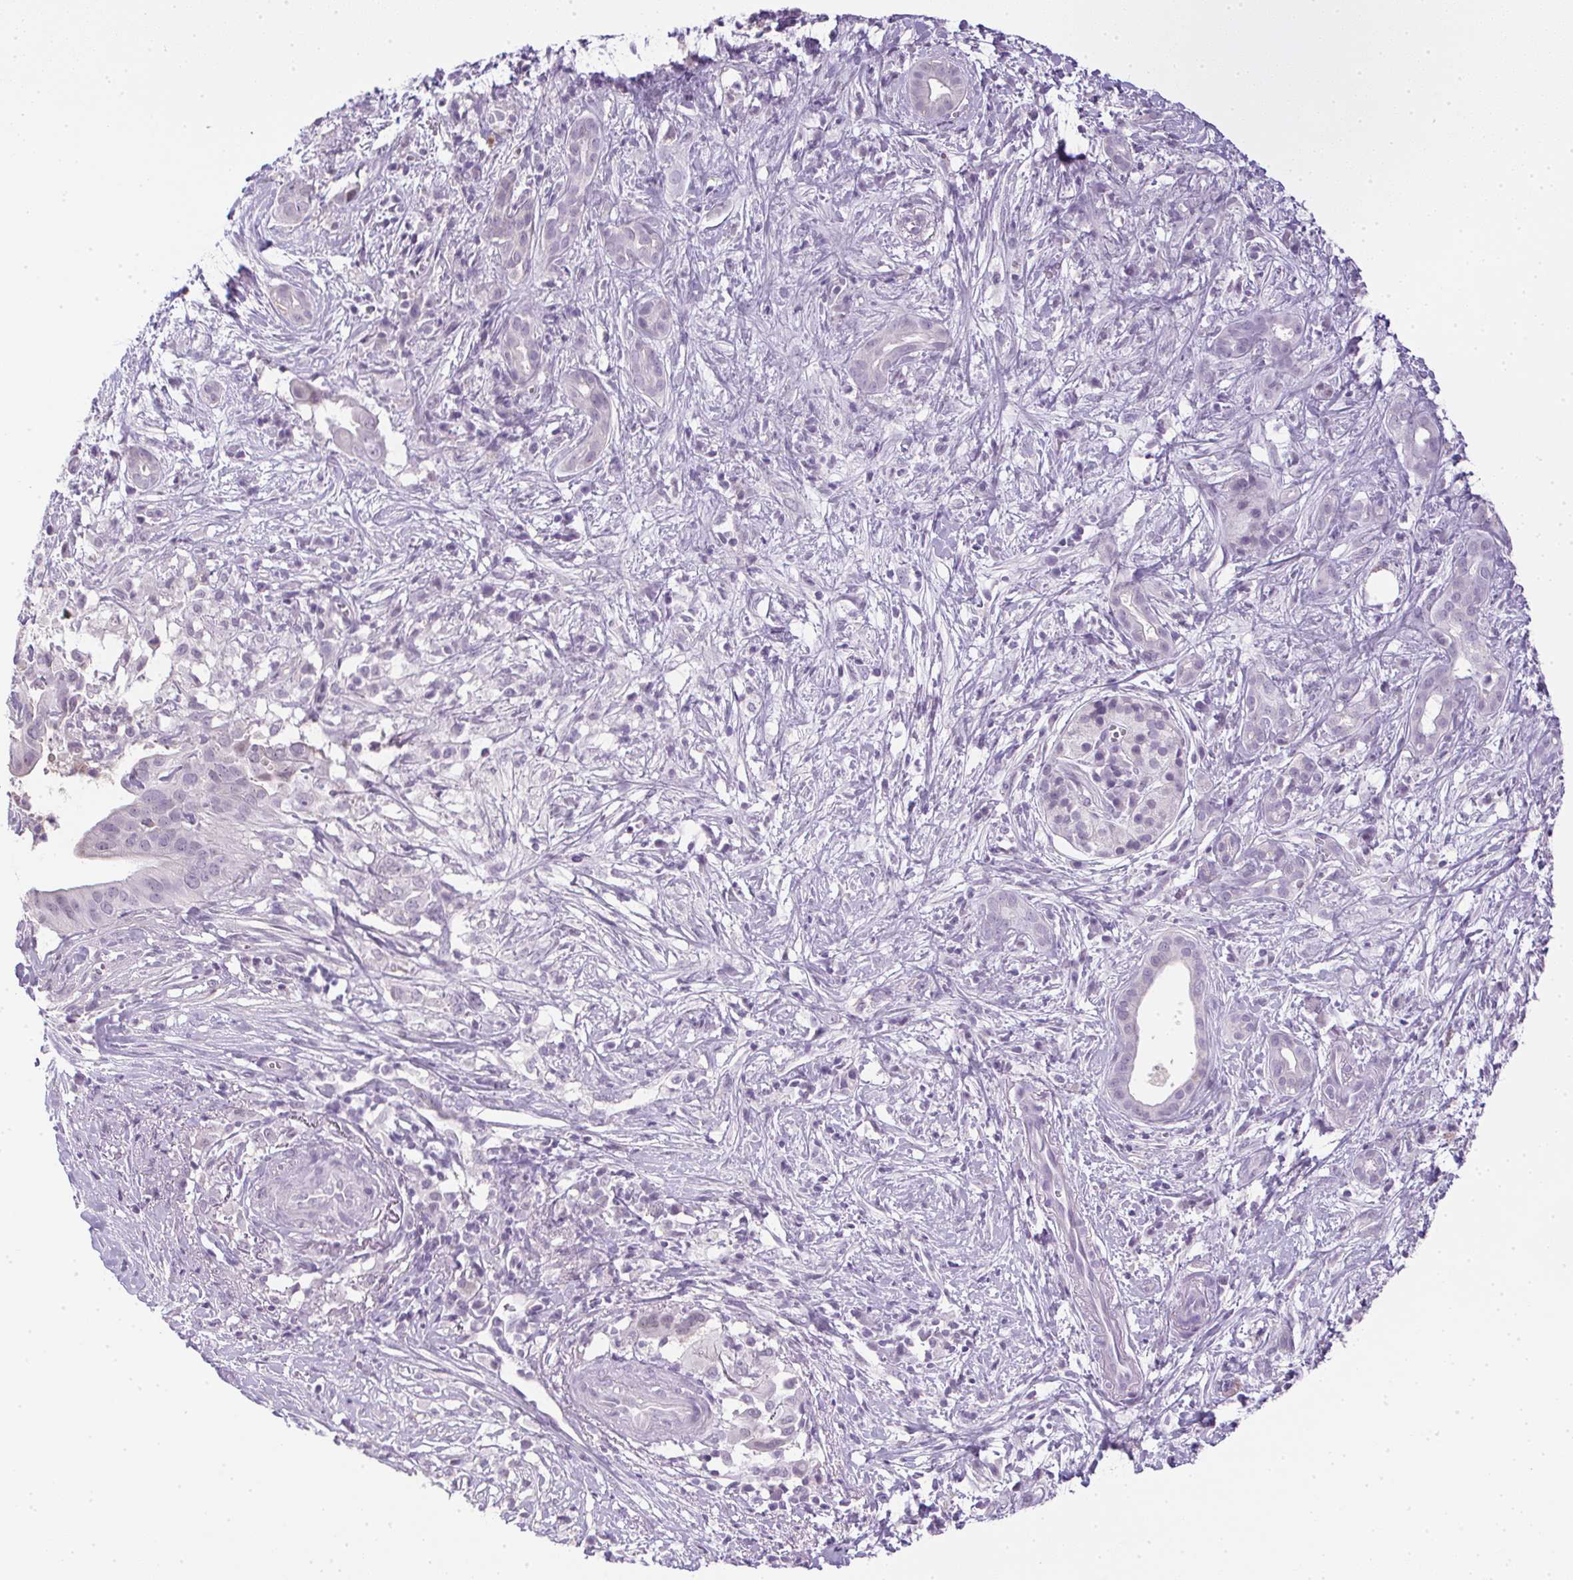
{"staining": {"intensity": "negative", "quantity": "none", "location": "none"}, "tissue": "pancreatic cancer", "cell_type": "Tumor cells", "image_type": "cancer", "snomed": [{"axis": "morphology", "description": "Adenocarcinoma, NOS"}, {"axis": "topography", "description": "Pancreas"}], "caption": "This is an immunohistochemistry (IHC) histopathology image of pancreatic adenocarcinoma. There is no expression in tumor cells.", "gene": "PRL", "patient": {"sex": "male", "age": 61}}